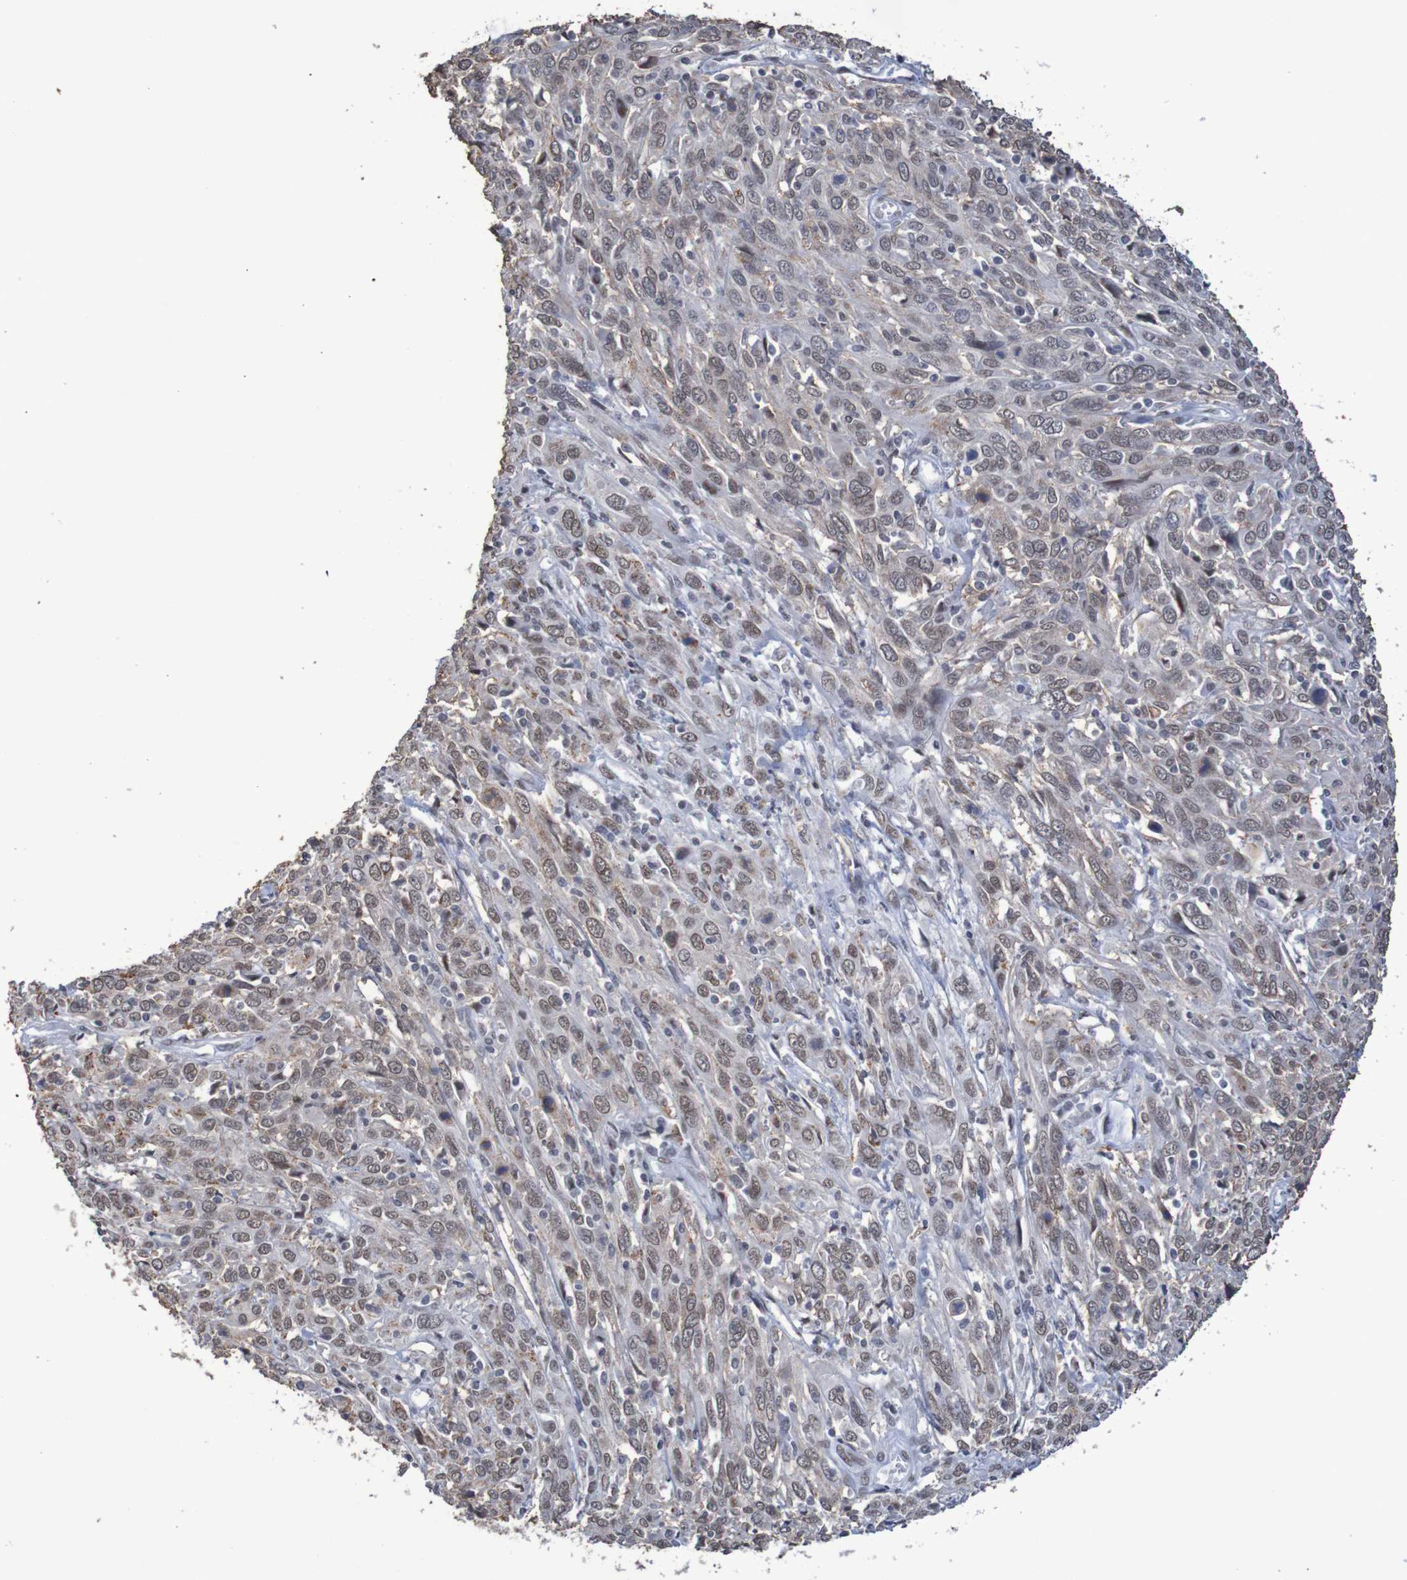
{"staining": {"intensity": "moderate", "quantity": ">75%", "location": "nuclear"}, "tissue": "cervical cancer", "cell_type": "Tumor cells", "image_type": "cancer", "snomed": [{"axis": "morphology", "description": "Squamous cell carcinoma, NOS"}, {"axis": "topography", "description": "Cervix"}], "caption": "An image of cervical cancer stained for a protein shows moderate nuclear brown staining in tumor cells.", "gene": "MRTFB", "patient": {"sex": "female", "age": 46}}